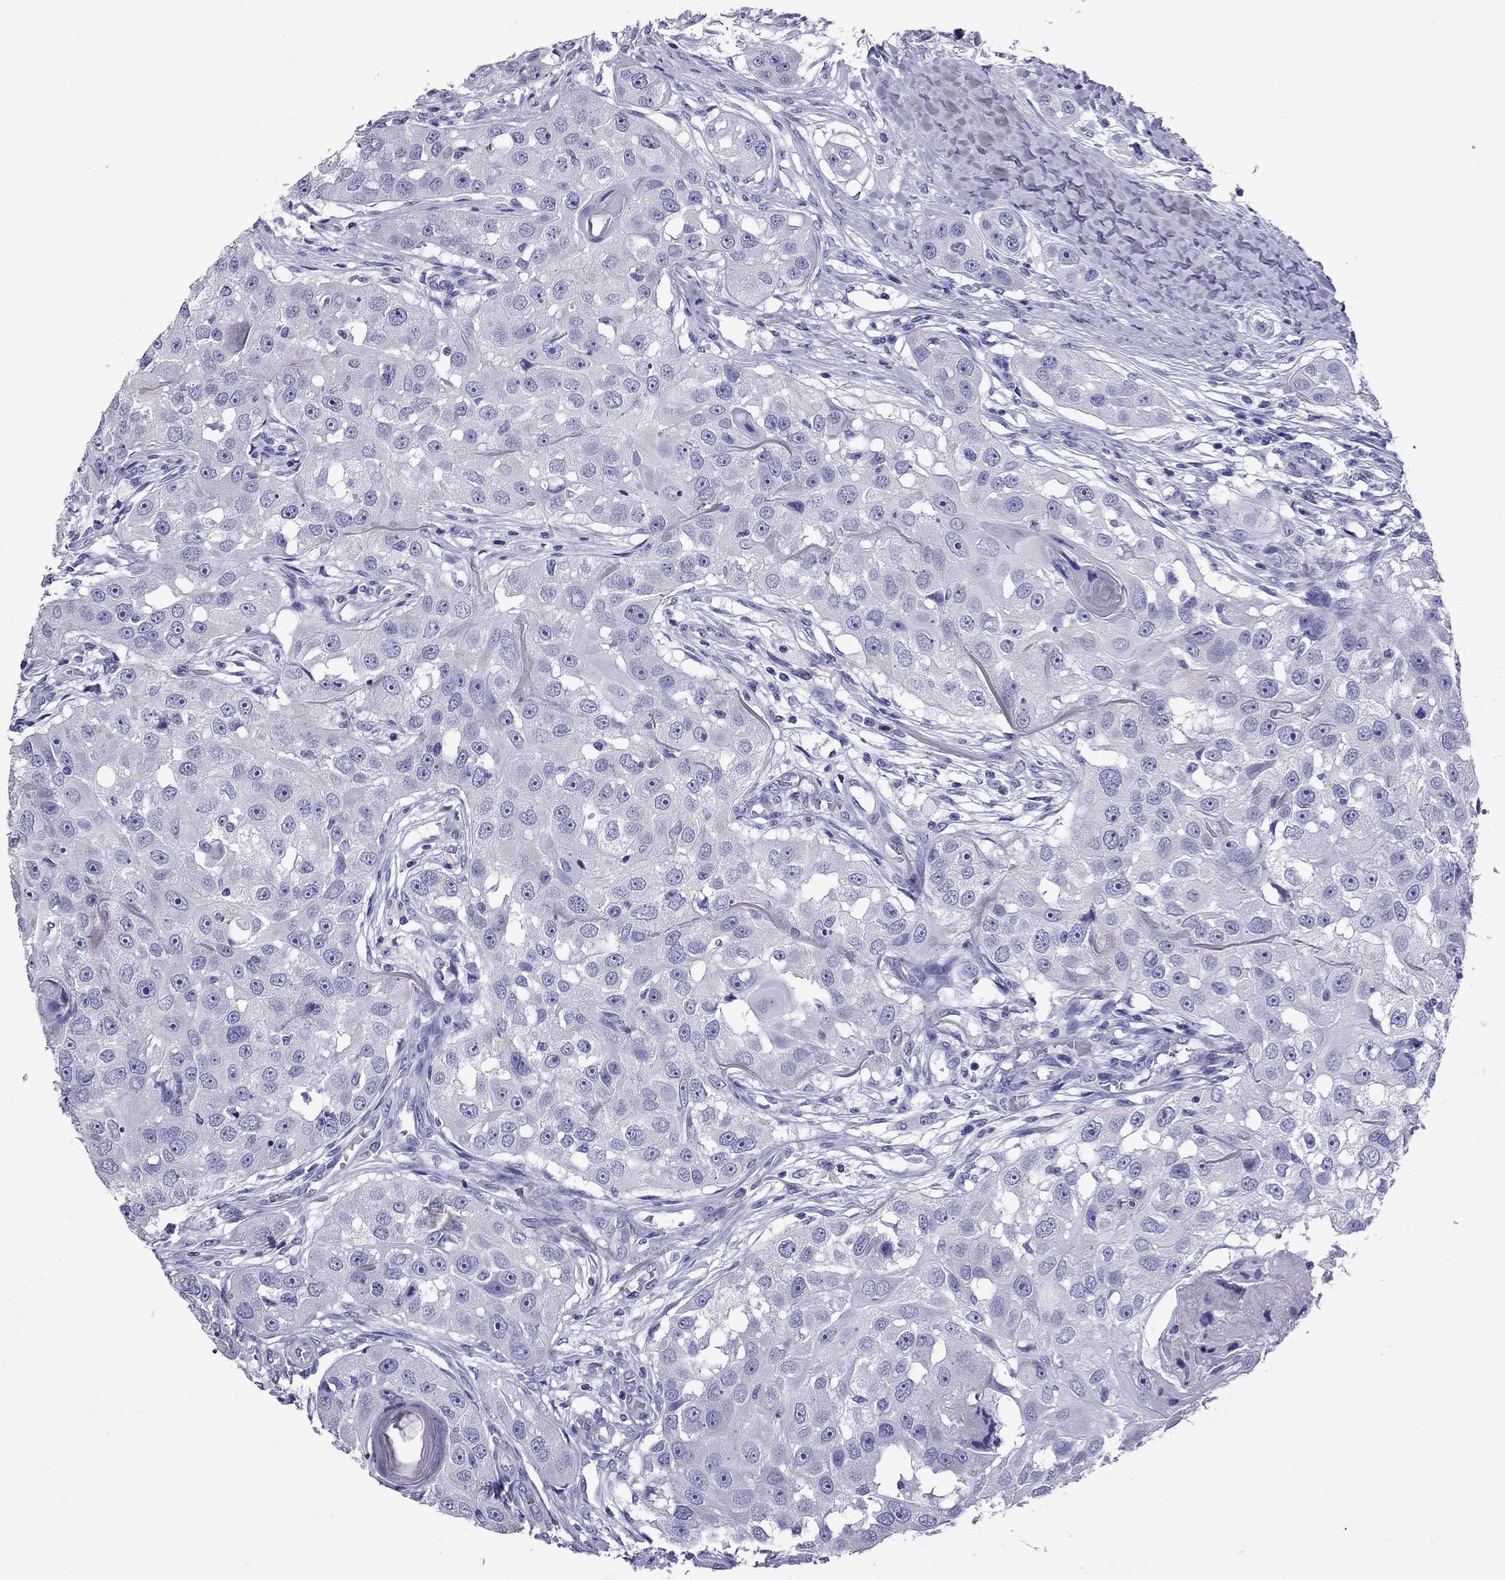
{"staining": {"intensity": "negative", "quantity": "none", "location": "none"}, "tissue": "head and neck cancer", "cell_type": "Tumor cells", "image_type": "cancer", "snomed": [{"axis": "morphology", "description": "Squamous cell carcinoma, NOS"}, {"axis": "topography", "description": "Head-Neck"}], "caption": "Micrograph shows no significant protein positivity in tumor cells of head and neck squamous cell carcinoma. The staining is performed using DAB (3,3'-diaminobenzidine) brown chromogen with nuclei counter-stained in using hematoxylin.", "gene": "TTLL13", "patient": {"sex": "male", "age": 51}}